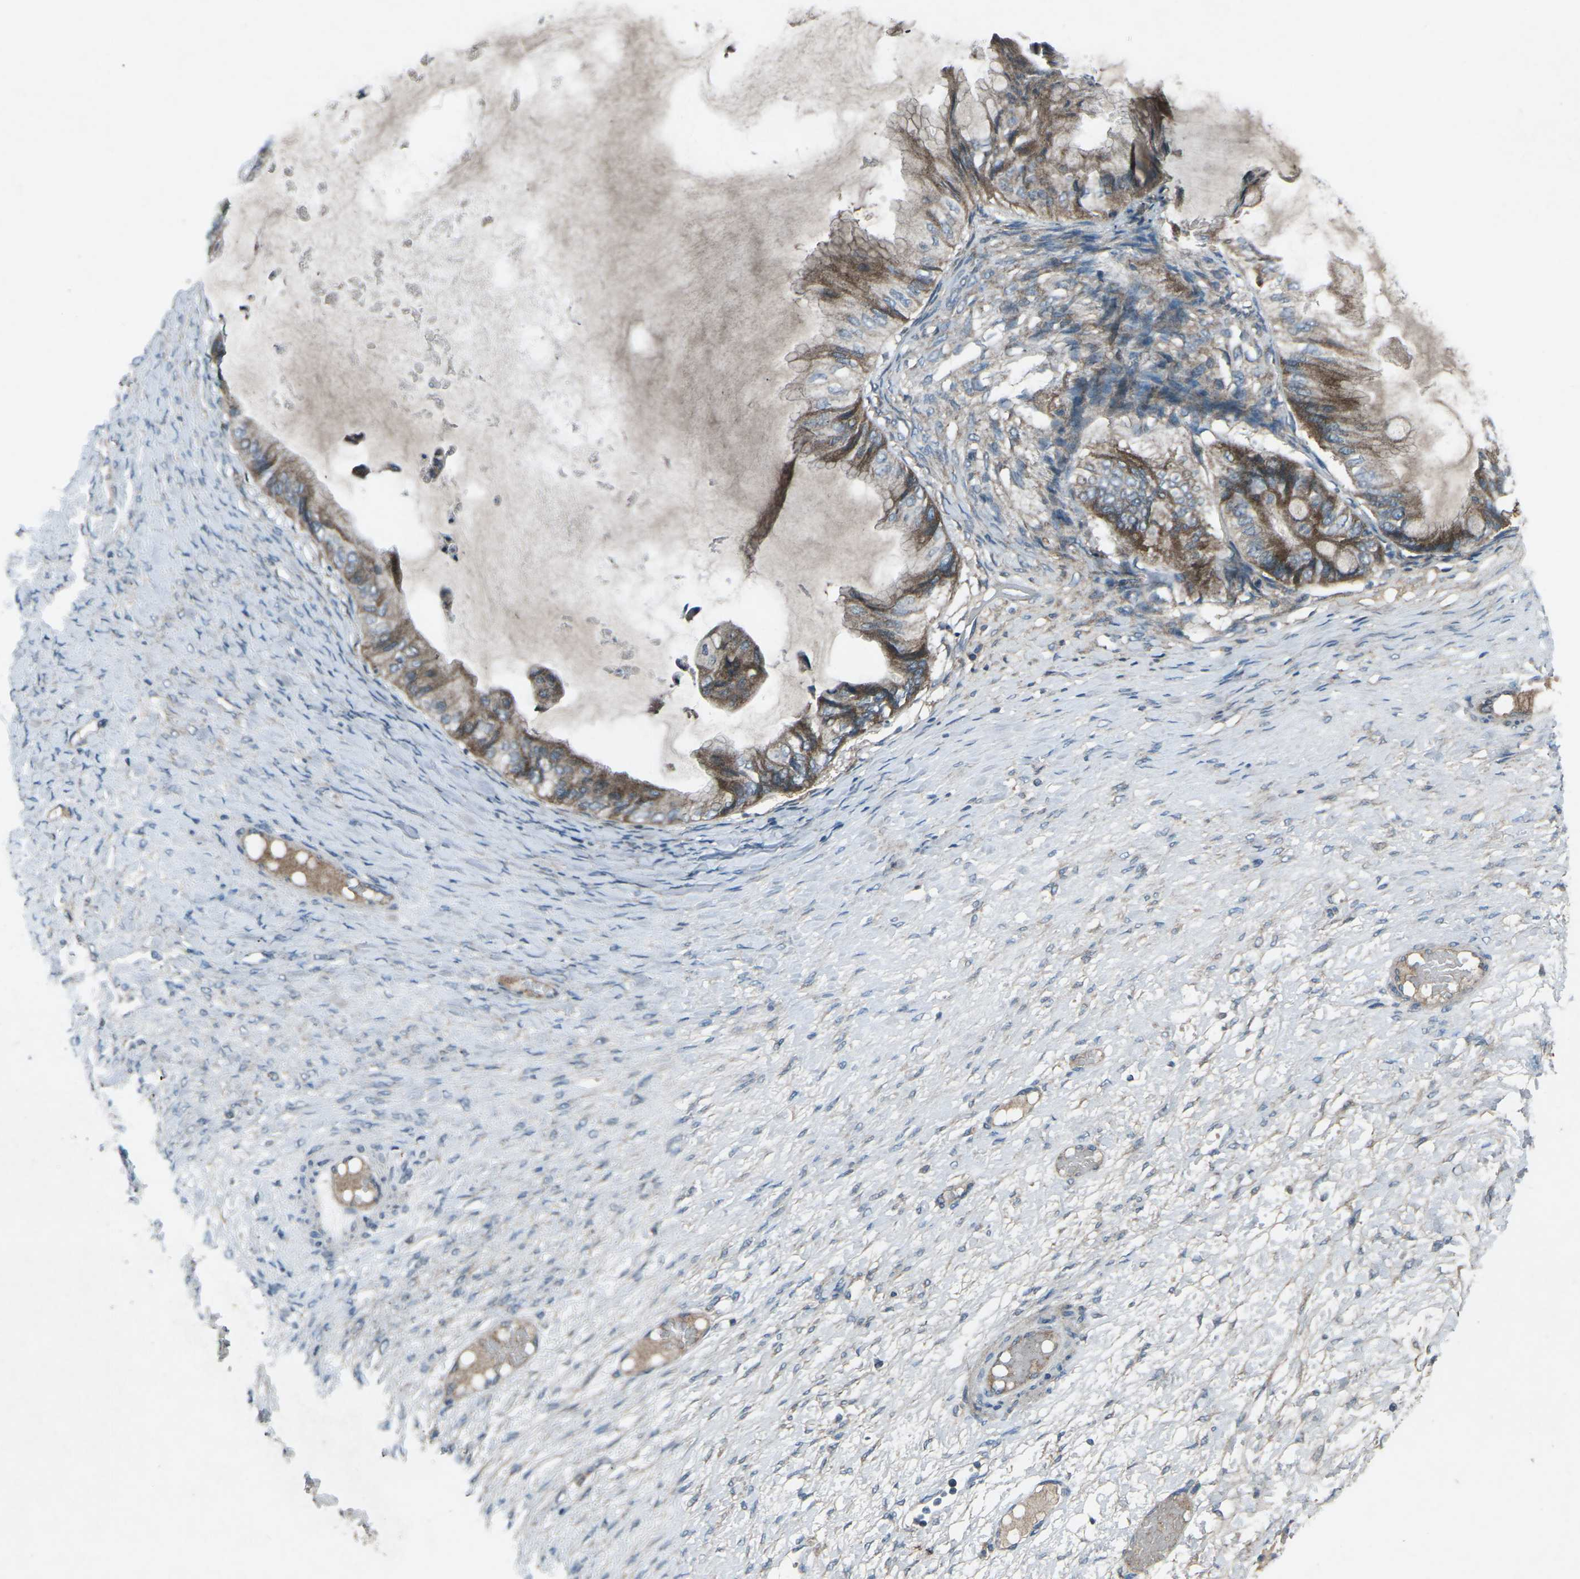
{"staining": {"intensity": "moderate", "quantity": ">75%", "location": "cytoplasmic/membranous"}, "tissue": "ovarian cancer", "cell_type": "Tumor cells", "image_type": "cancer", "snomed": [{"axis": "morphology", "description": "Cystadenocarcinoma, mucinous, NOS"}, {"axis": "topography", "description": "Ovary"}], "caption": "The immunohistochemical stain labels moderate cytoplasmic/membranous positivity in tumor cells of mucinous cystadenocarcinoma (ovarian) tissue. Using DAB (brown) and hematoxylin (blue) stains, captured at high magnification using brightfield microscopy.", "gene": "CDK16", "patient": {"sex": "female", "age": 61}}